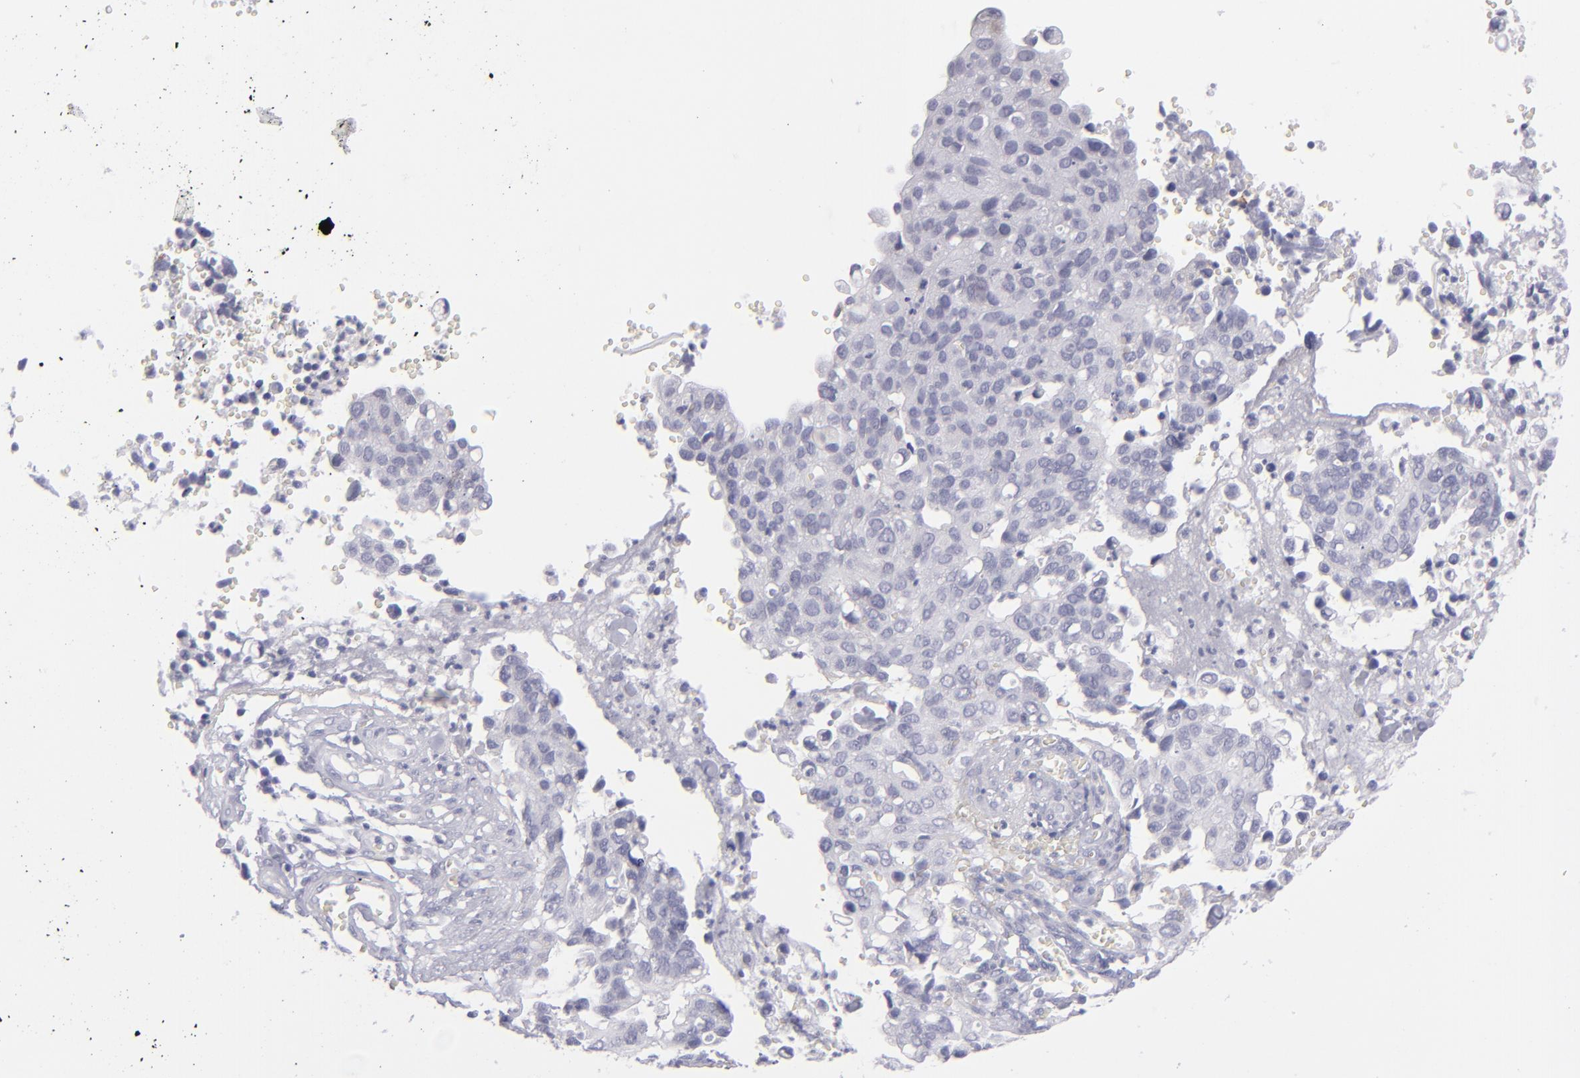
{"staining": {"intensity": "negative", "quantity": "none", "location": "none"}, "tissue": "cervical cancer", "cell_type": "Tumor cells", "image_type": "cancer", "snomed": [{"axis": "morphology", "description": "Normal tissue, NOS"}, {"axis": "morphology", "description": "Squamous cell carcinoma, NOS"}, {"axis": "topography", "description": "Cervix"}], "caption": "DAB immunohistochemical staining of human cervical cancer (squamous cell carcinoma) displays no significant positivity in tumor cells.", "gene": "ITGB4", "patient": {"sex": "female", "age": 45}}